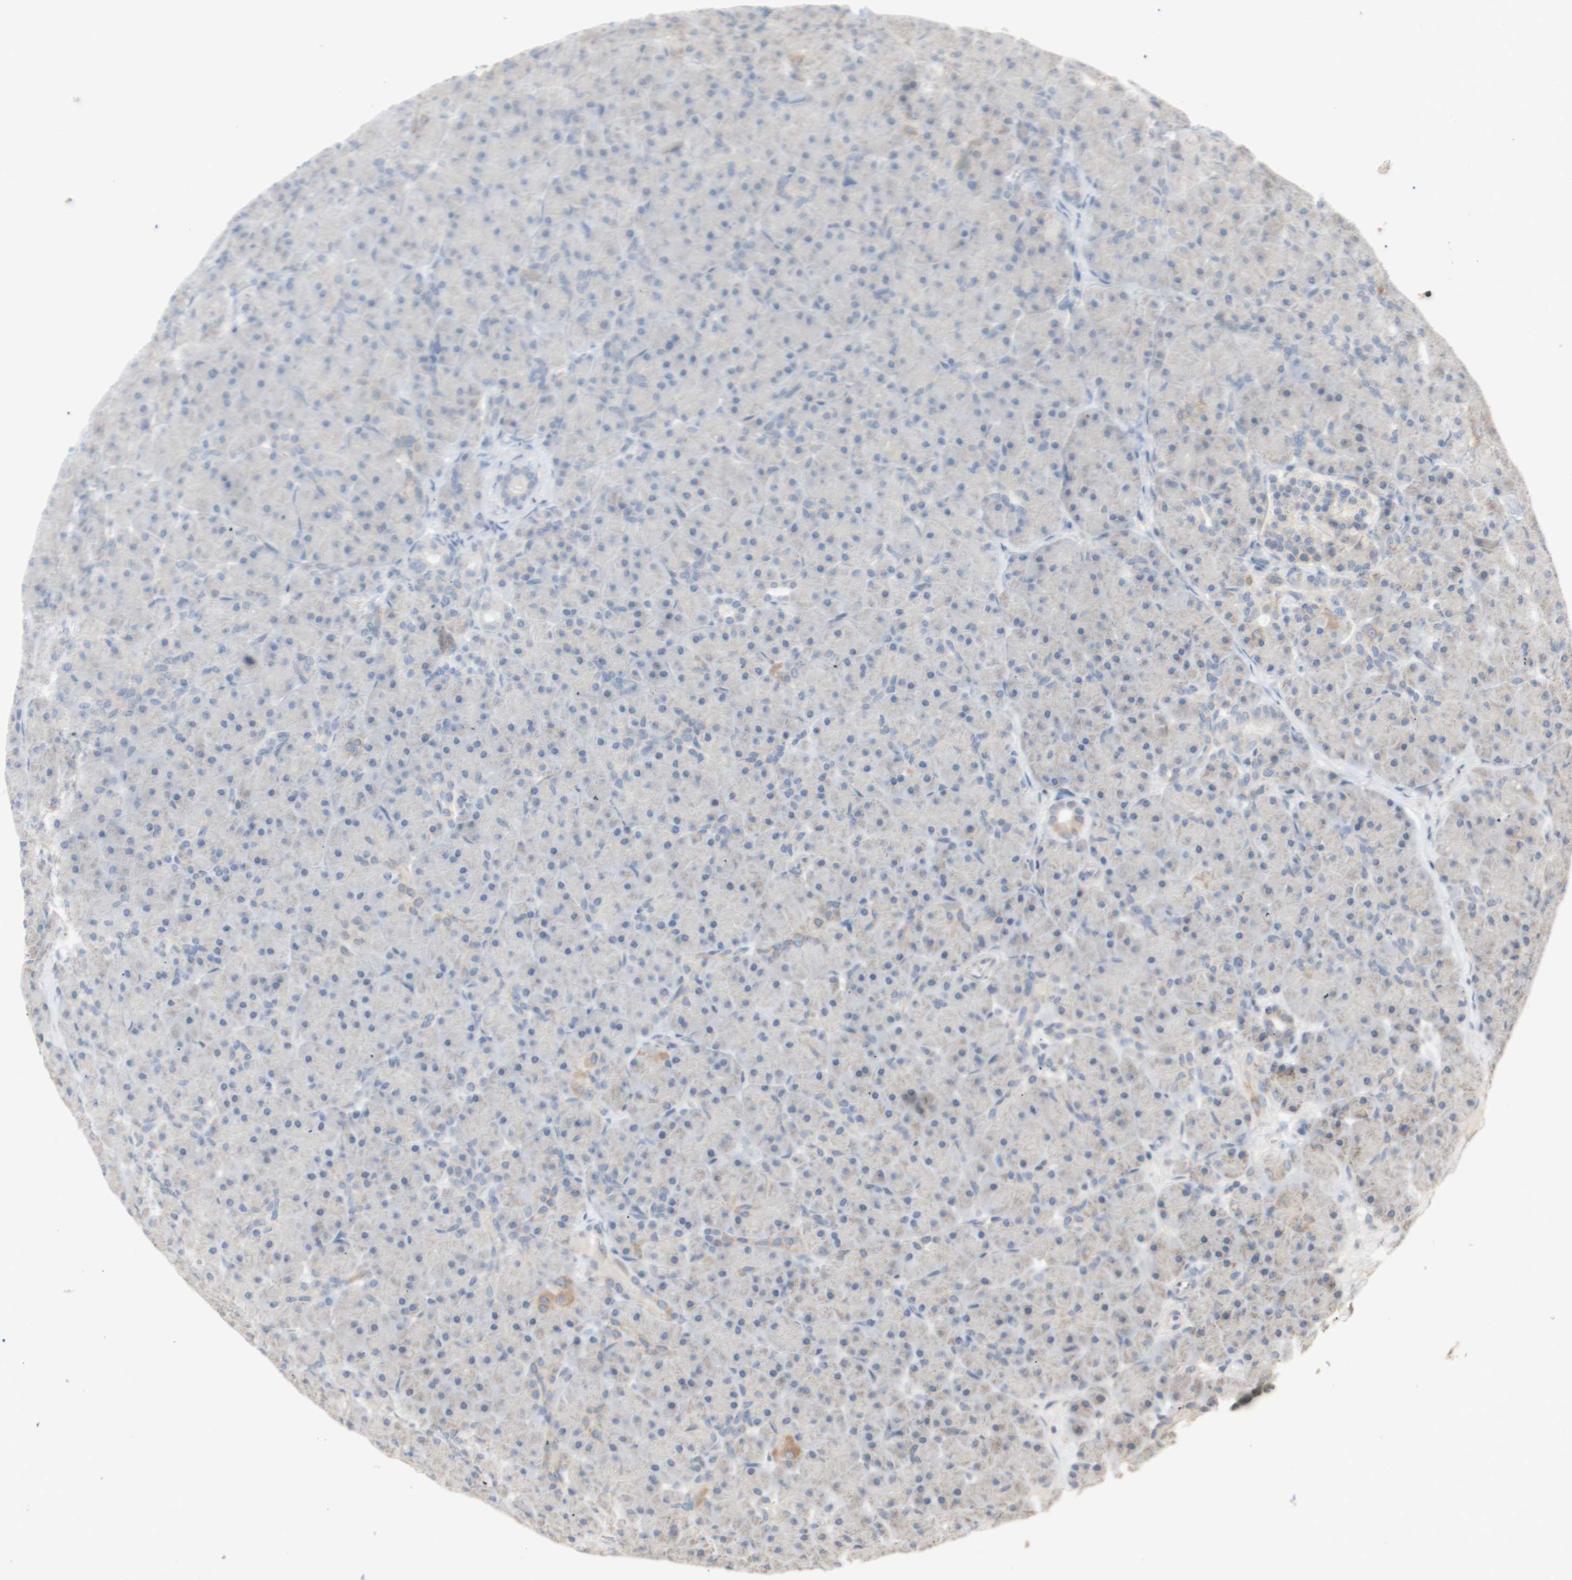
{"staining": {"intensity": "weak", "quantity": "<25%", "location": "cytoplasmic/membranous"}, "tissue": "pancreas", "cell_type": "Exocrine glandular cells", "image_type": "normal", "snomed": [{"axis": "morphology", "description": "Normal tissue, NOS"}, {"axis": "topography", "description": "Pancreas"}], "caption": "The image shows no significant staining in exocrine glandular cells of pancreas. The staining is performed using DAB (3,3'-diaminobenzidine) brown chromogen with nuclei counter-stained in using hematoxylin.", "gene": "PTGIS", "patient": {"sex": "male", "age": 66}}